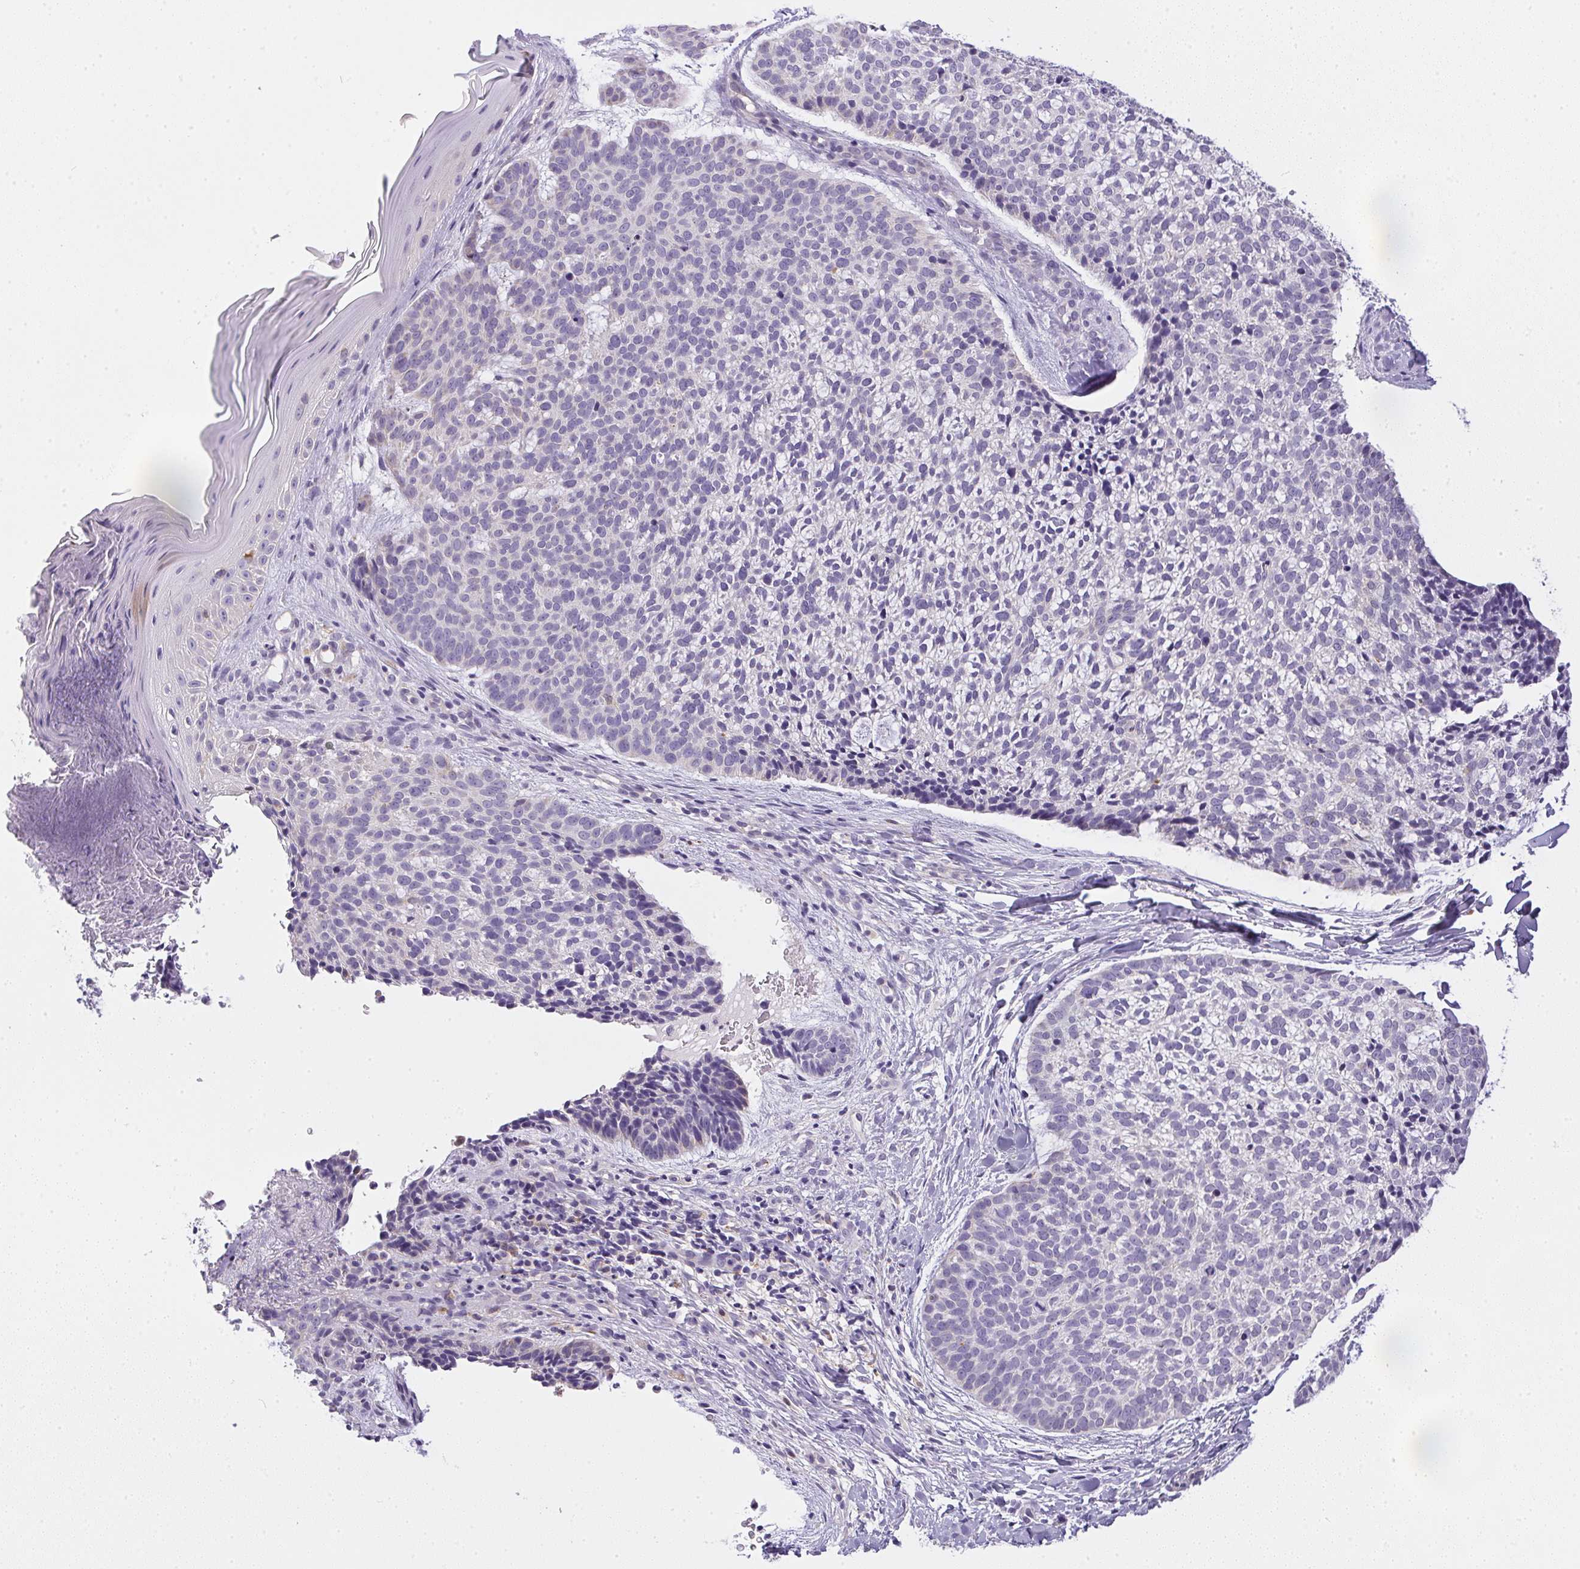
{"staining": {"intensity": "negative", "quantity": "none", "location": "none"}, "tissue": "skin cancer", "cell_type": "Tumor cells", "image_type": "cancer", "snomed": [{"axis": "morphology", "description": "Basal cell carcinoma"}, {"axis": "topography", "description": "Skin"}], "caption": "Immunohistochemistry histopathology image of neoplastic tissue: skin cancer stained with DAB (3,3'-diaminobenzidine) demonstrates no significant protein positivity in tumor cells. (DAB immunohistochemistry (IHC) with hematoxylin counter stain).", "gene": "SLC17A7", "patient": {"sex": "male", "age": 64}}